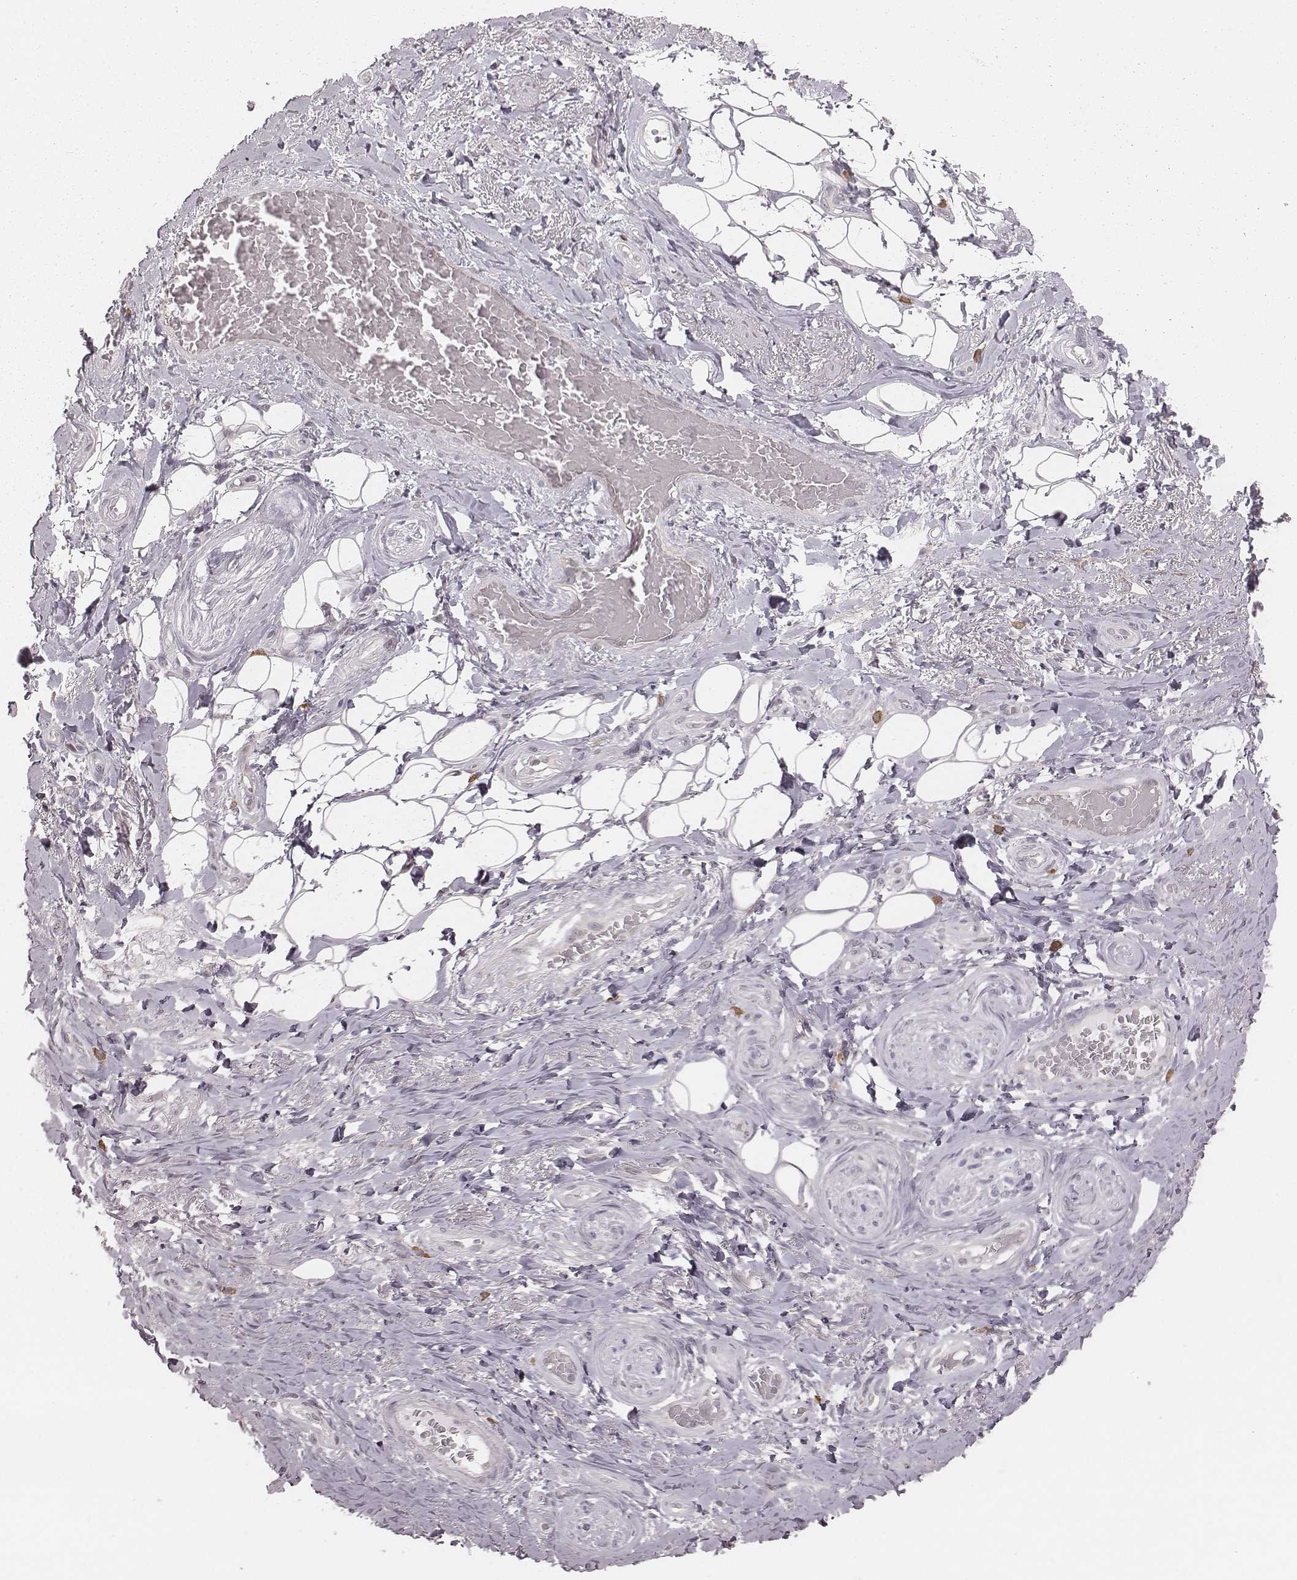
{"staining": {"intensity": "negative", "quantity": "none", "location": "none"}, "tissue": "adipose tissue", "cell_type": "Adipocytes", "image_type": "normal", "snomed": [{"axis": "morphology", "description": "Normal tissue, NOS"}, {"axis": "topography", "description": "Anal"}, {"axis": "topography", "description": "Peripheral nerve tissue"}], "caption": "Photomicrograph shows no protein staining in adipocytes of unremarkable adipose tissue. (DAB IHC, high magnification).", "gene": "RPGRIP1", "patient": {"sex": "male", "age": 53}}